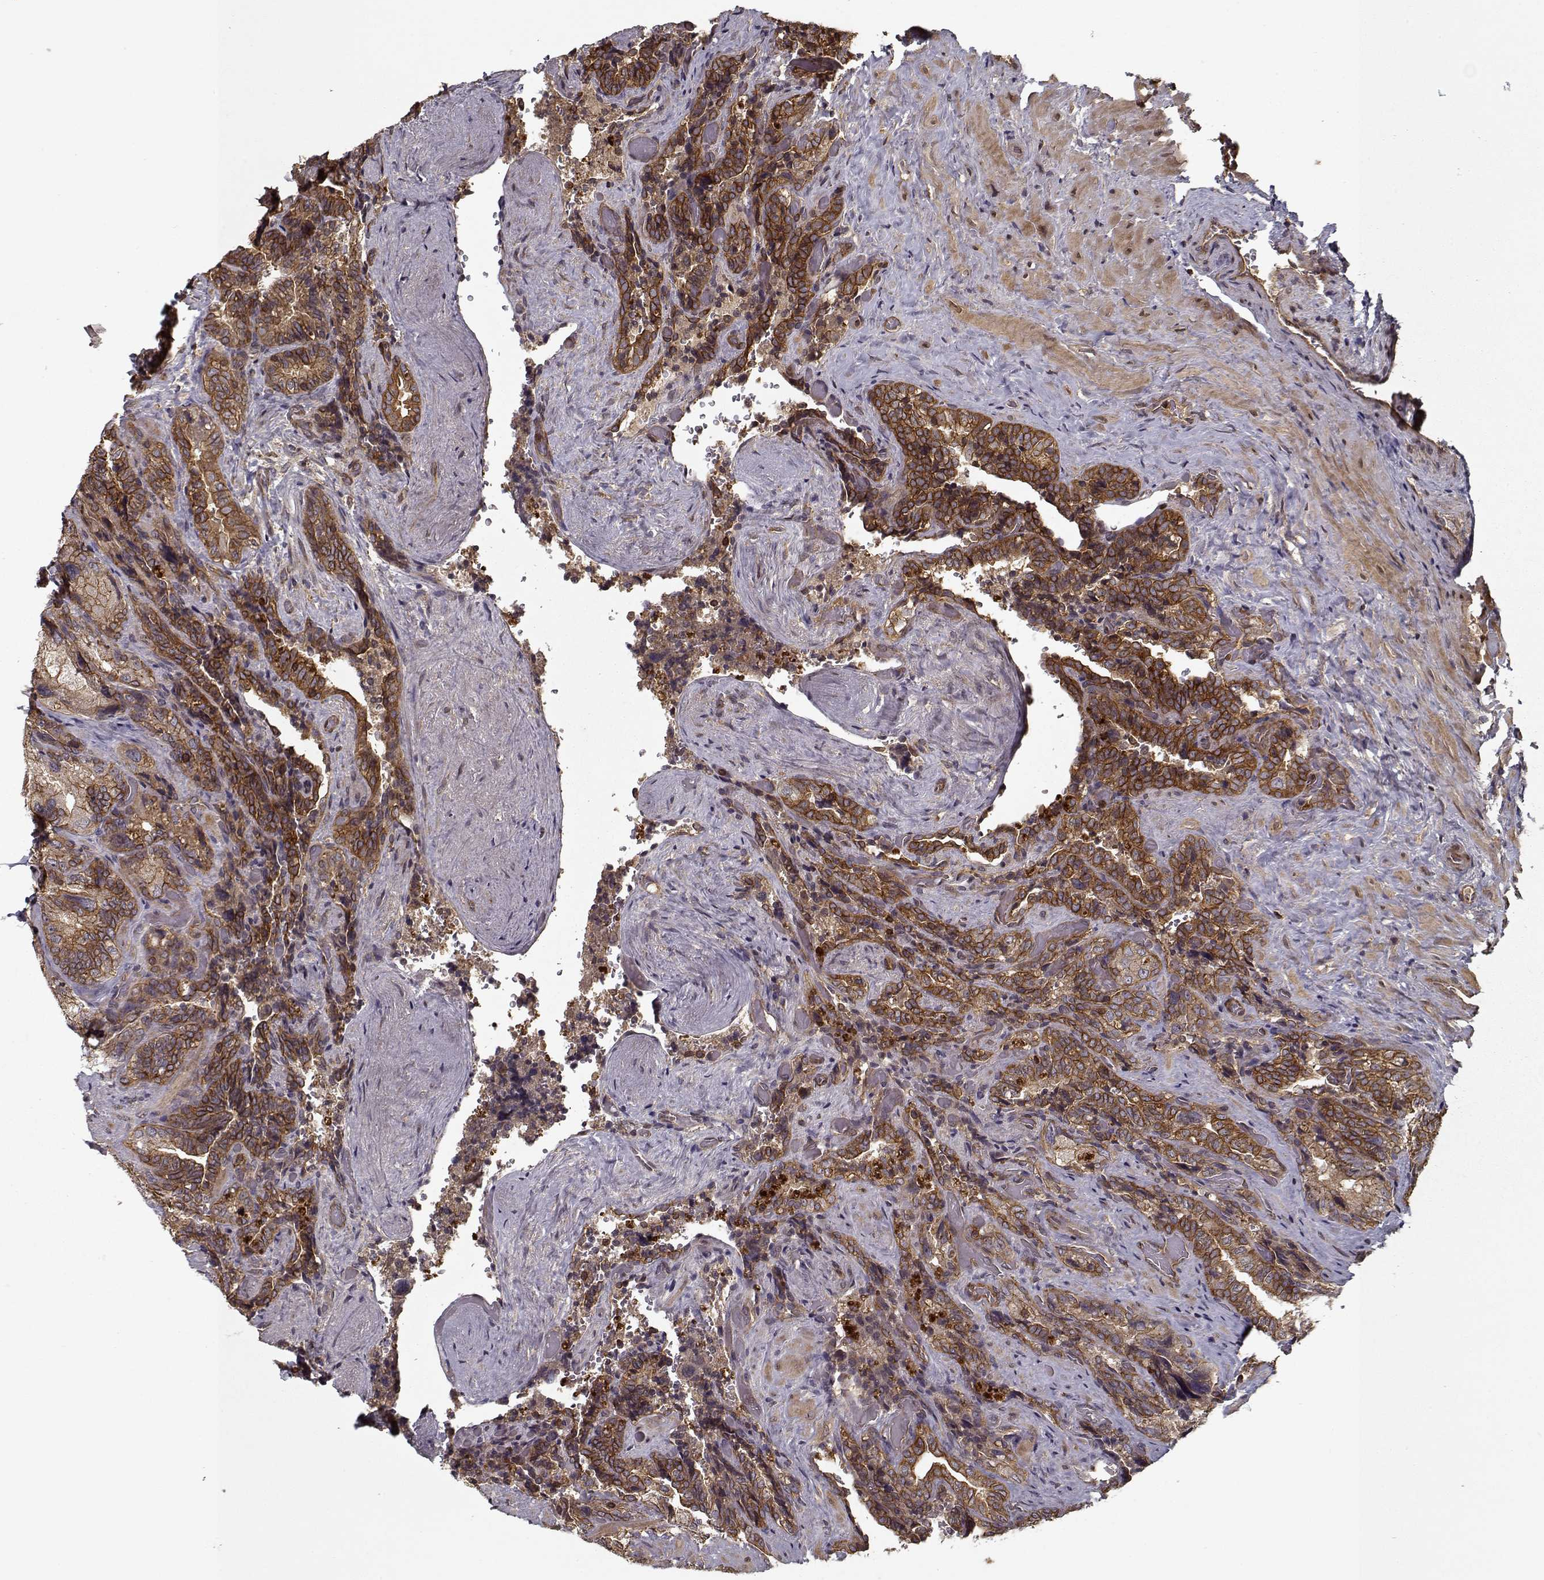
{"staining": {"intensity": "moderate", "quantity": ">75%", "location": "cytoplasmic/membranous"}, "tissue": "seminal vesicle", "cell_type": "Glandular cells", "image_type": "normal", "snomed": [{"axis": "morphology", "description": "Normal tissue, NOS"}, {"axis": "topography", "description": "Seminal veicle"}], "caption": "IHC of benign seminal vesicle demonstrates medium levels of moderate cytoplasmic/membranous staining in approximately >75% of glandular cells. (DAB (3,3'-diaminobenzidine) IHC with brightfield microscopy, high magnification).", "gene": "PPP1R12A", "patient": {"sex": "male", "age": 69}}